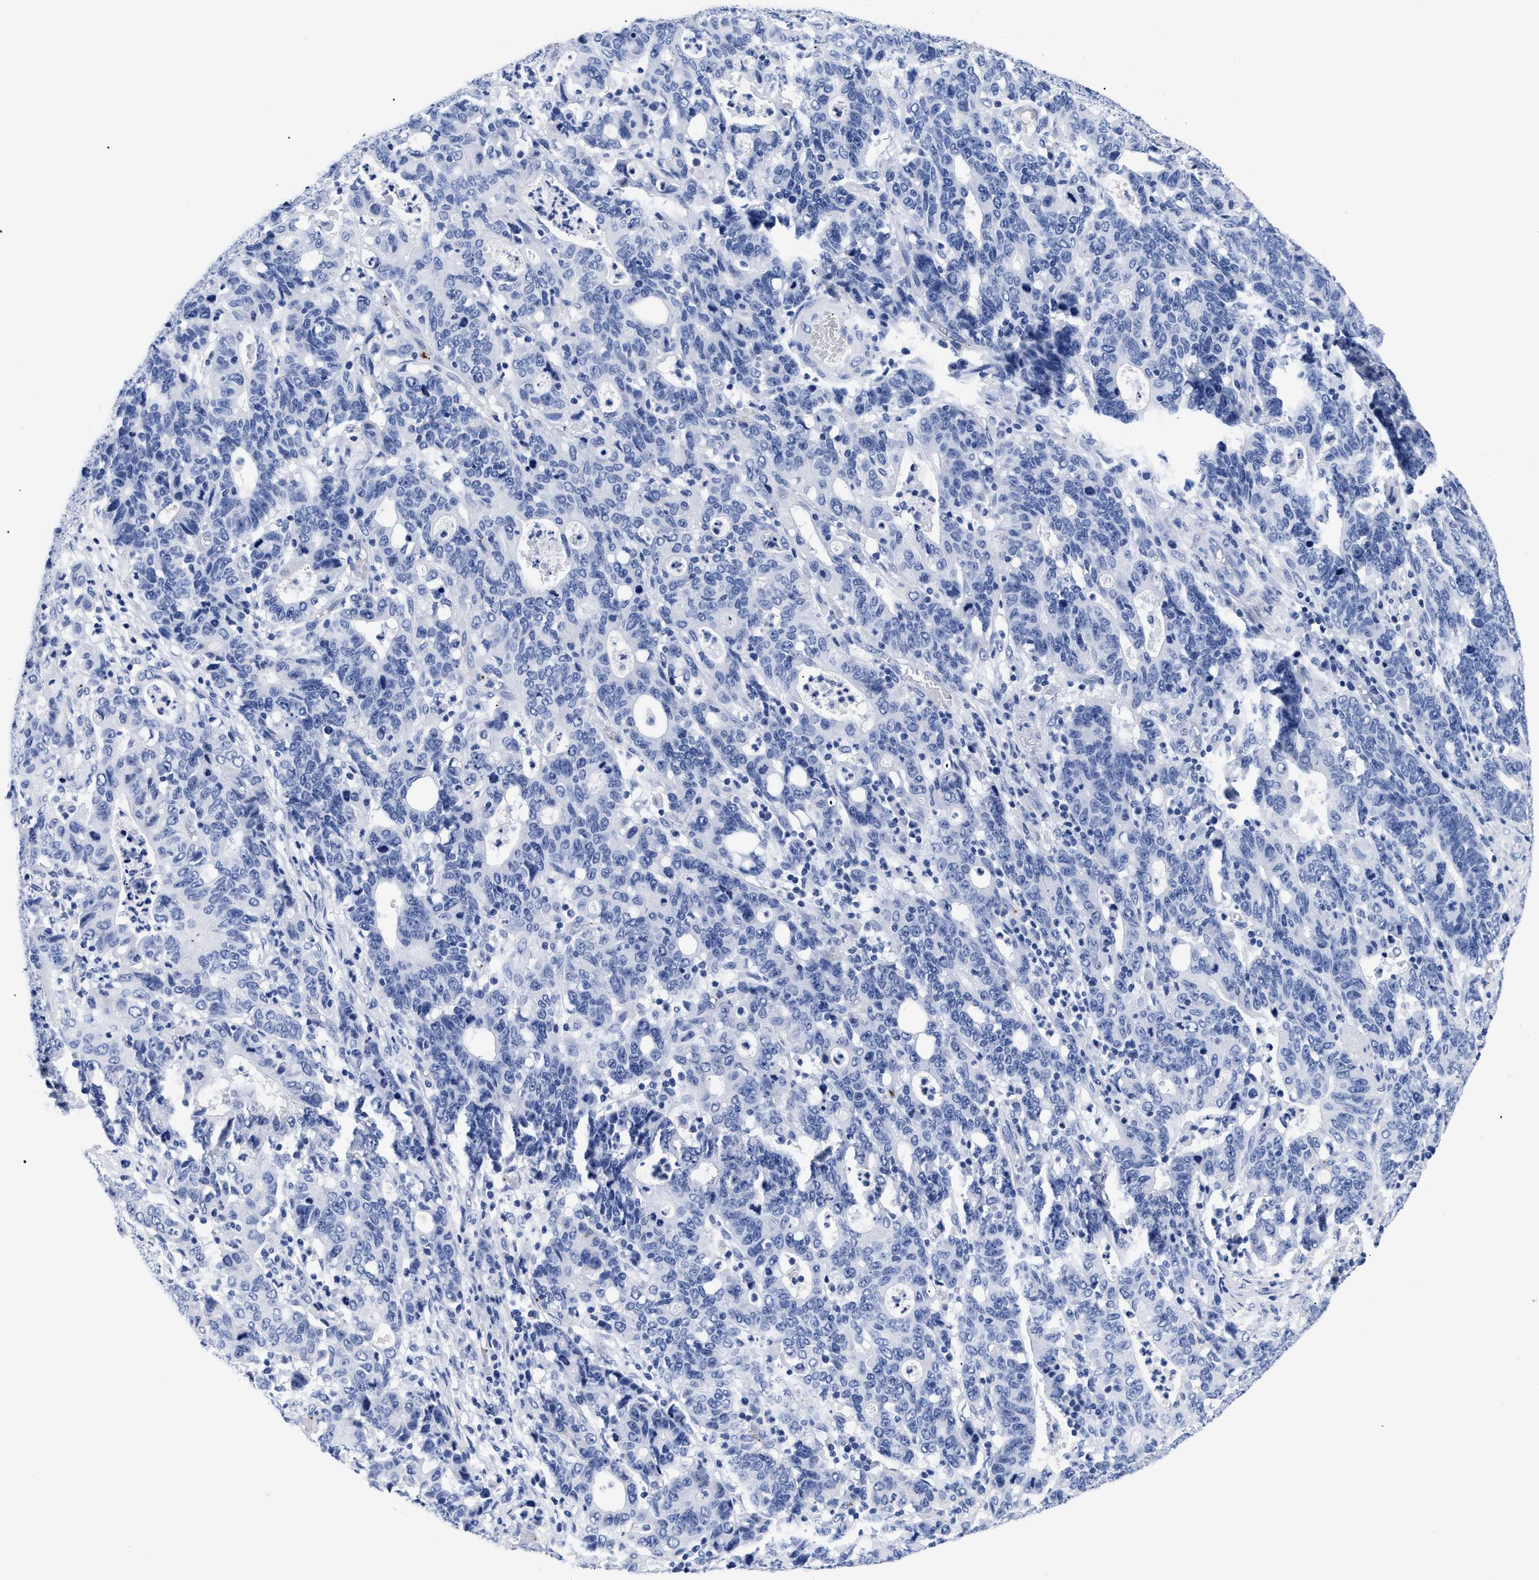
{"staining": {"intensity": "negative", "quantity": "none", "location": "none"}, "tissue": "stomach cancer", "cell_type": "Tumor cells", "image_type": "cancer", "snomed": [{"axis": "morphology", "description": "Adenocarcinoma, NOS"}, {"axis": "topography", "description": "Stomach, upper"}], "caption": "Immunohistochemical staining of stomach adenocarcinoma displays no significant expression in tumor cells.", "gene": "TREML1", "patient": {"sex": "male", "age": 69}}